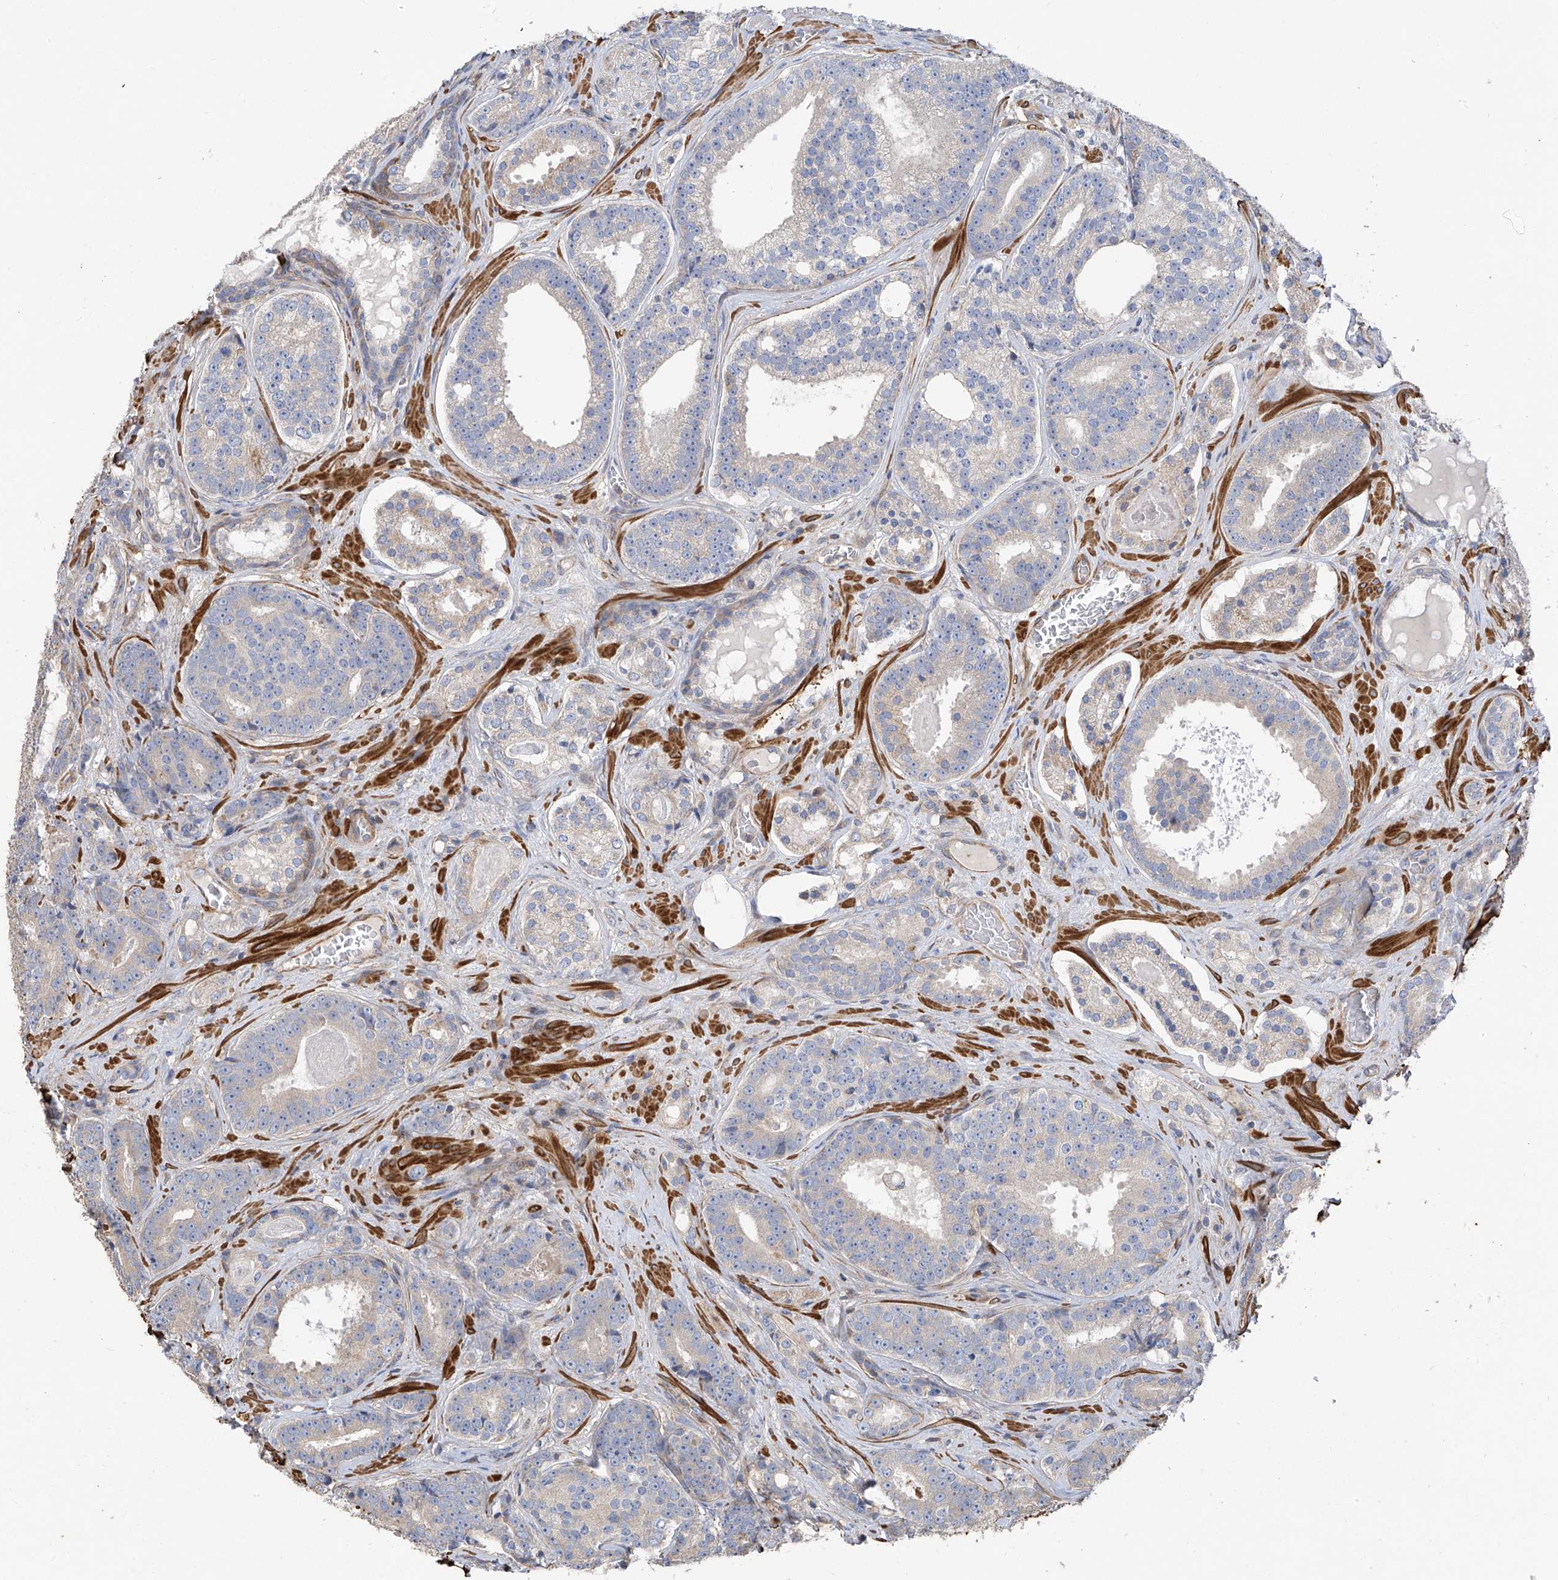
{"staining": {"intensity": "negative", "quantity": "none", "location": "none"}, "tissue": "prostate cancer", "cell_type": "Tumor cells", "image_type": "cancer", "snomed": [{"axis": "morphology", "description": "Adenocarcinoma, High grade"}, {"axis": "topography", "description": "Prostate"}], "caption": "This micrograph is of adenocarcinoma (high-grade) (prostate) stained with IHC to label a protein in brown with the nuclei are counter-stained blue. There is no positivity in tumor cells.", "gene": "SLC43A3", "patient": {"sex": "male", "age": 60}}